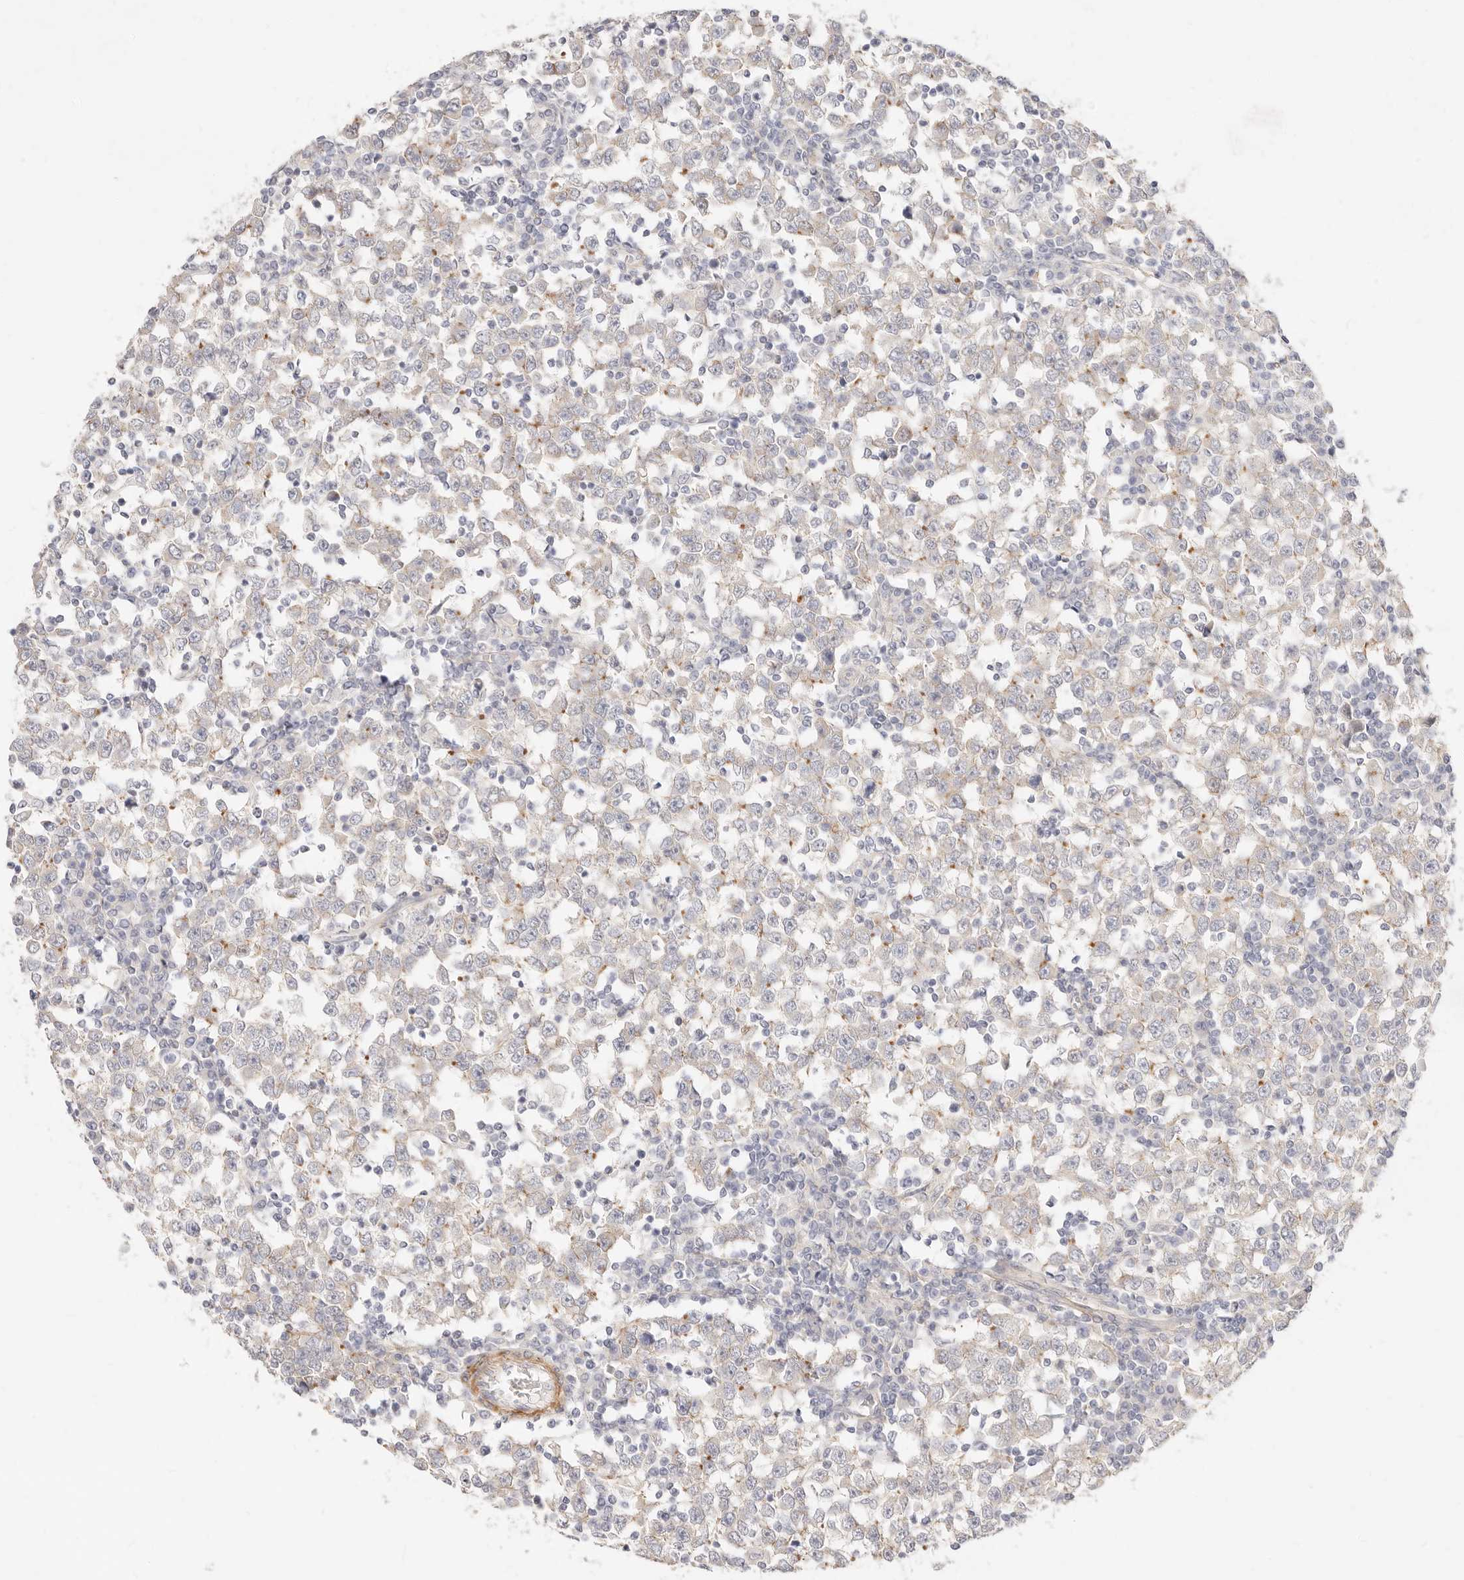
{"staining": {"intensity": "negative", "quantity": "none", "location": "none"}, "tissue": "testis cancer", "cell_type": "Tumor cells", "image_type": "cancer", "snomed": [{"axis": "morphology", "description": "Seminoma, NOS"}, {"axis": "topography", "description": "Testis"}], "caption": "Histopathology image shows no protein positivity in tumor cells of testis cancer (seminoma) tissue.", "gene": "UBXN10", "patient": {"sex": "male", "age": 65}}